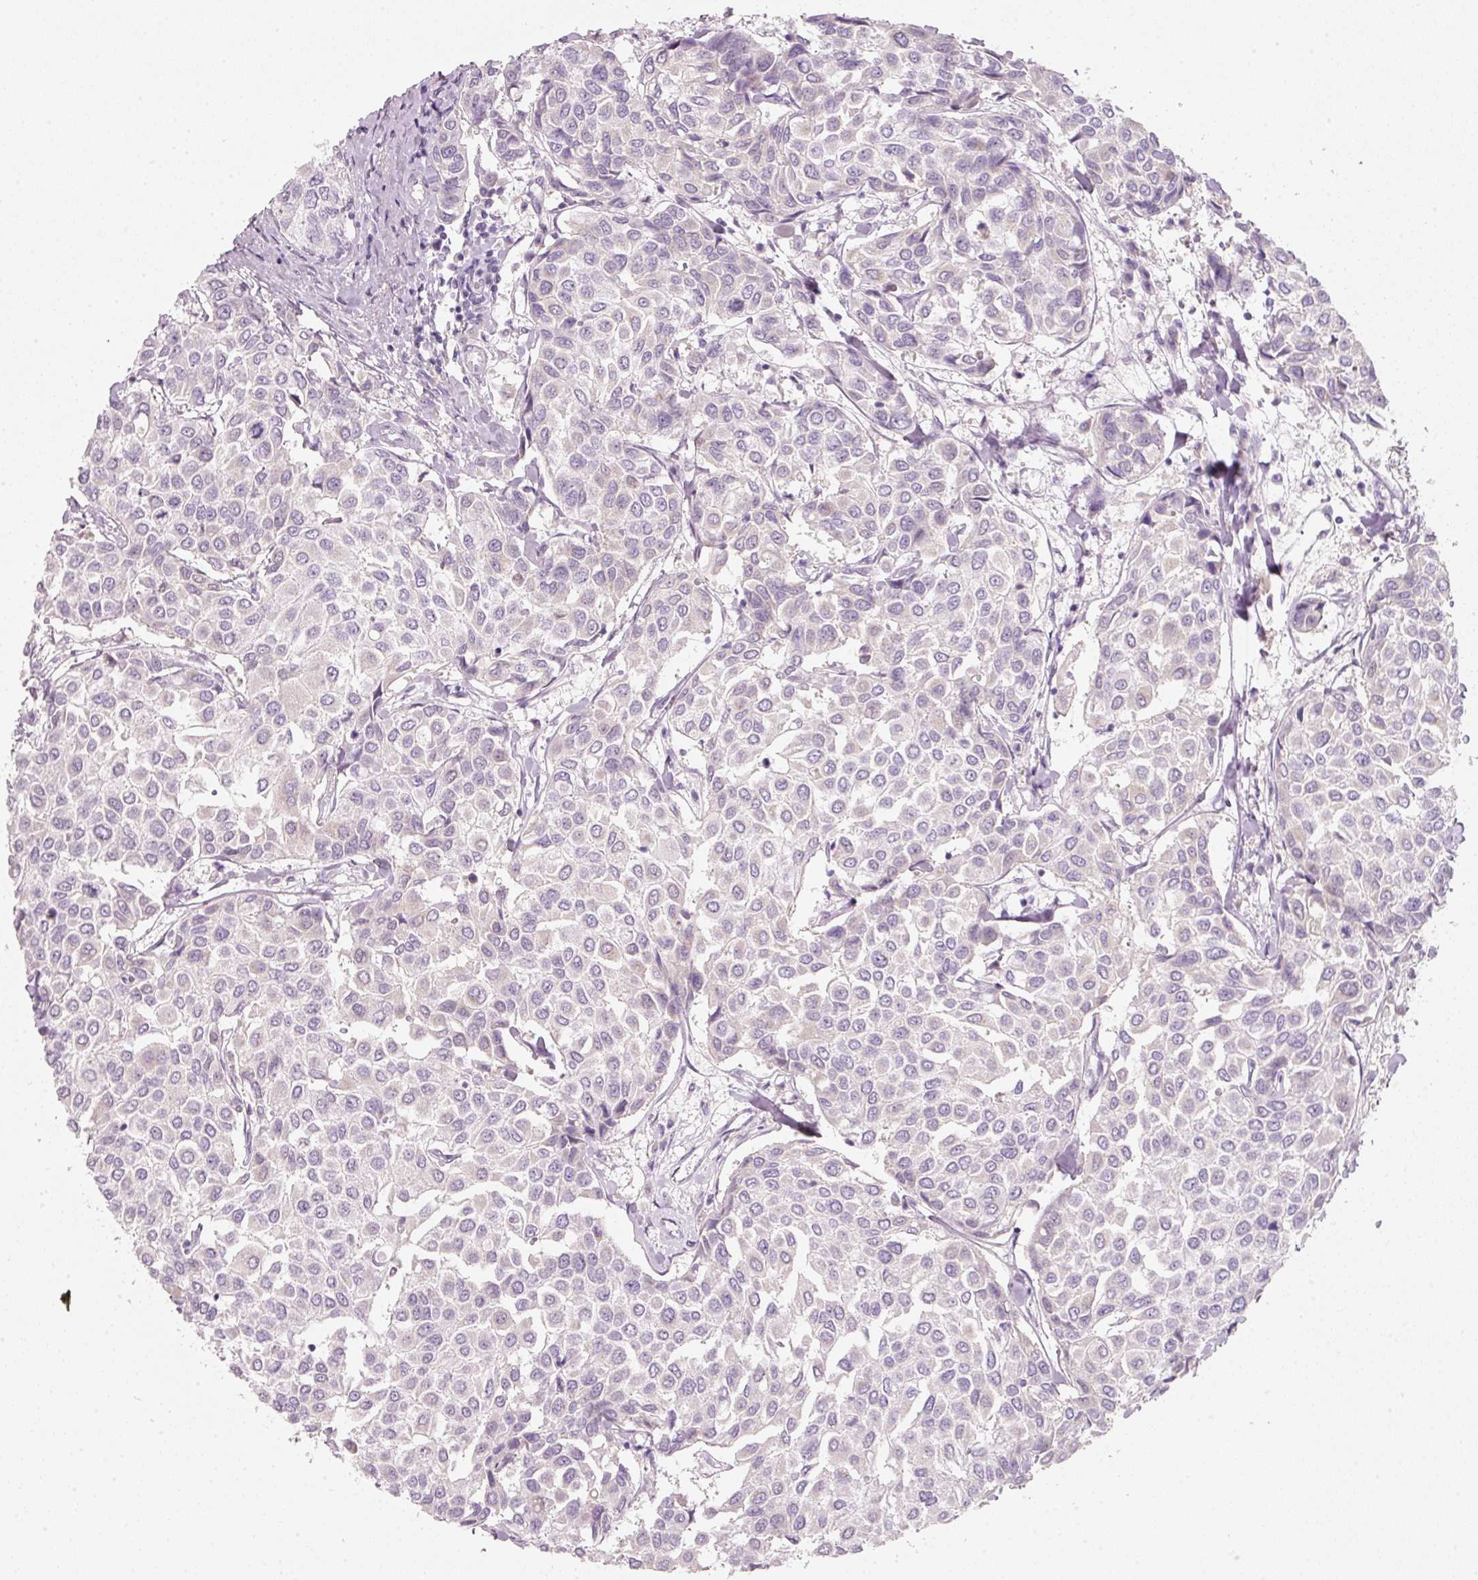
{"staining": {"intensity": "negative", "quantity": "none", "location": "none"}, "tissue": "breast cancer", "cell_type": "Tumor cells", "image_type": "cancer", "snomed": [{"axis": "morphology", "description": "Duct carcinoma"}, {"axis": "topography", "description": "Breast"}], "caption": "Tumor cells are negative for protein expression in human breast cancer (invasive ductal carcinoma). The staining was performed using DAB to visualize the protein expression in brown, while the nuclei were stained in blue with hematoxylin (Magnification: 20x).", "gene": "ENSG00000206549", "patient": {"sex": "female", "age": 55}}